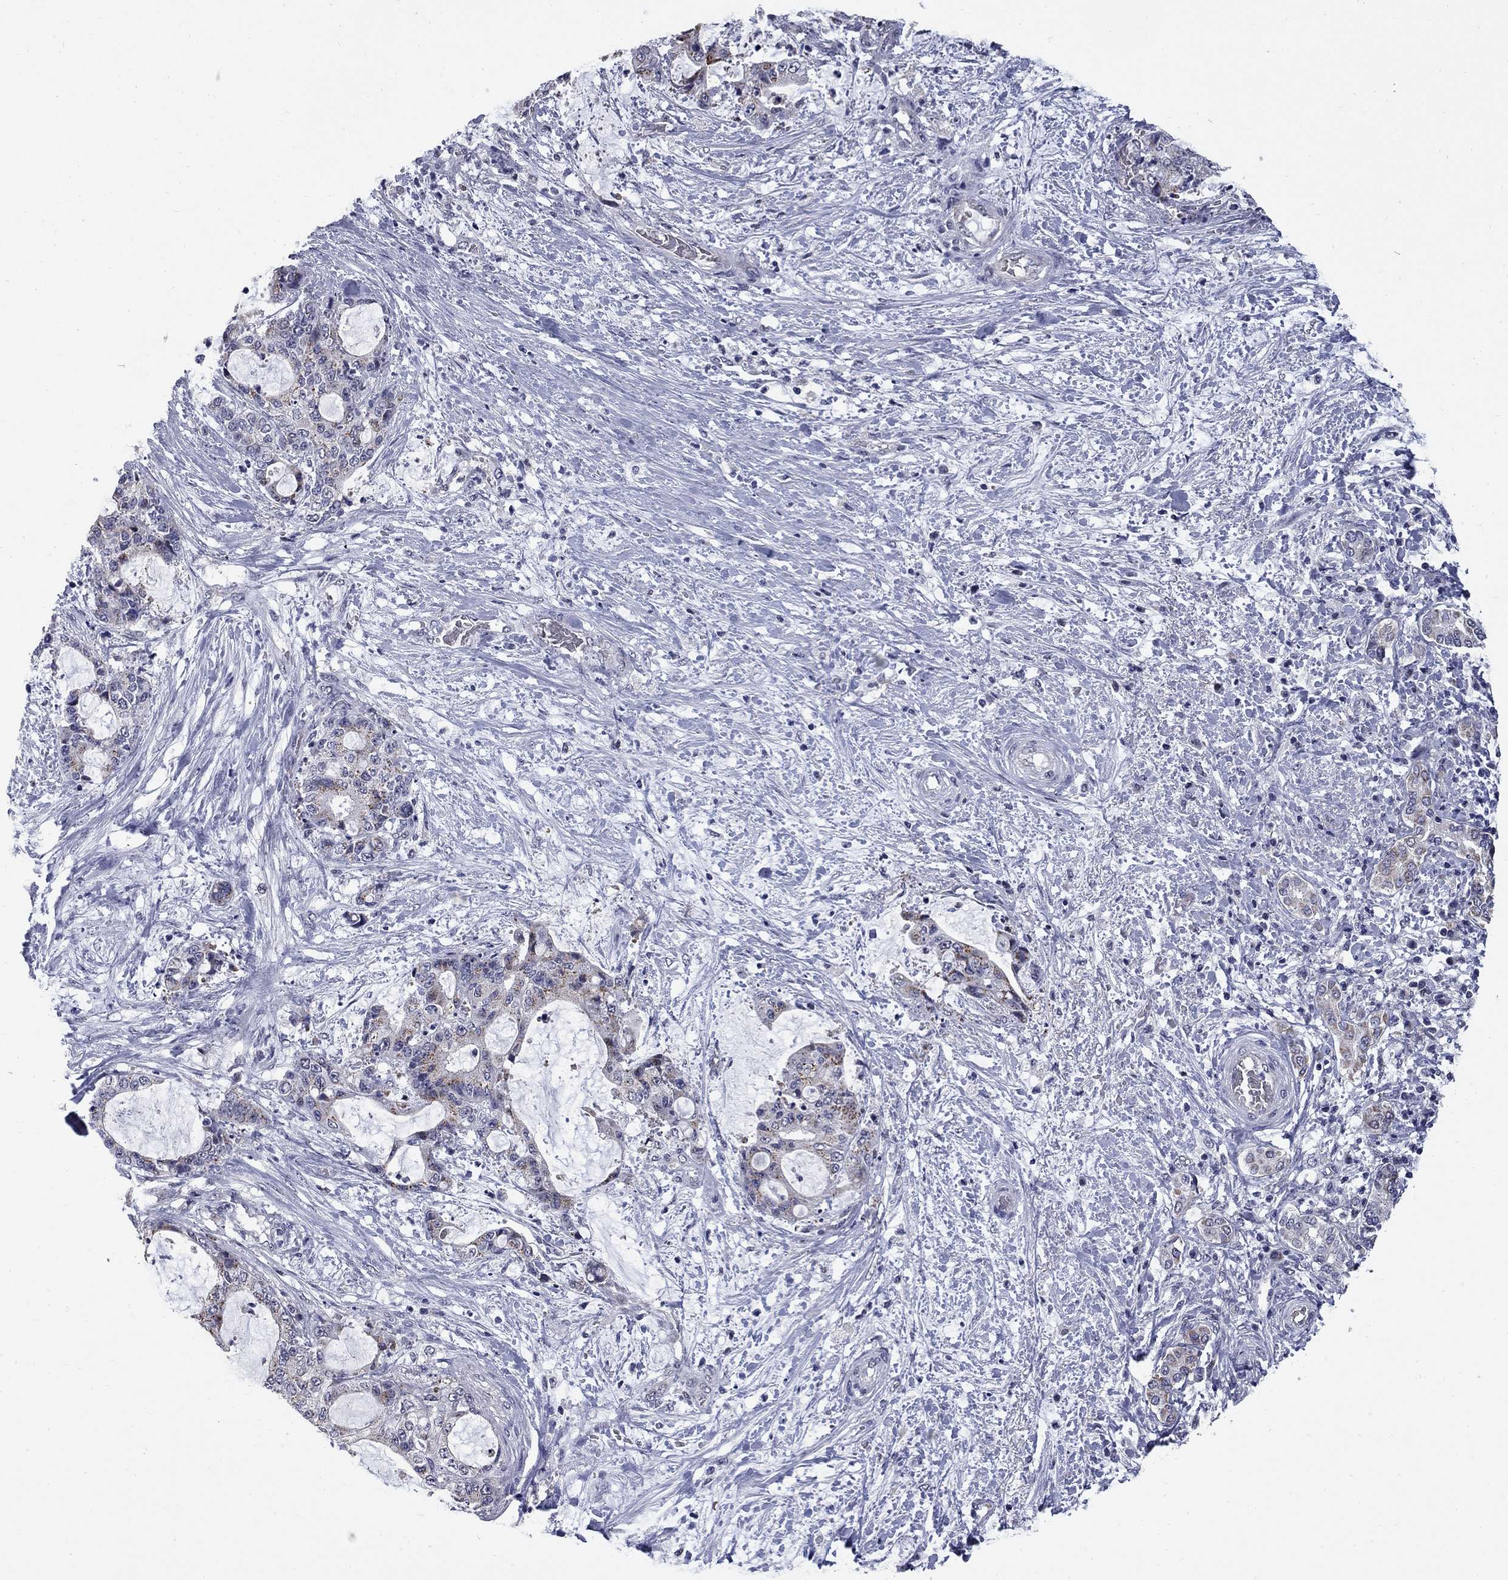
{"staining": {"intensity": "strong", "quantity": "25%-75%", "location": "cytoplasmic/membranous"}, "tissue": "liver cancer", "cell_type": "Tumor cells", "image_type": "cancer", "snomed": [{"axis": "morphology", "description": "Normal tissue, NOS"}, {"axis": "morphology", "description": "Cholangiocarcinoma"}, {"axis": "topography", "description": "Liver"}, {"axis": "topography", "description": "Peripheral nerve tissue"}], "caption": "Immunohistochemical staining of liver cancer reveals high levels of strong cytoplasmic/membranous expression in about 25%-75% of tumor cells. (DAB IHC with brightfield microscopy, high magnification).", "gene": "HTR4", "patient": {"sex": "female", "age": 73}}